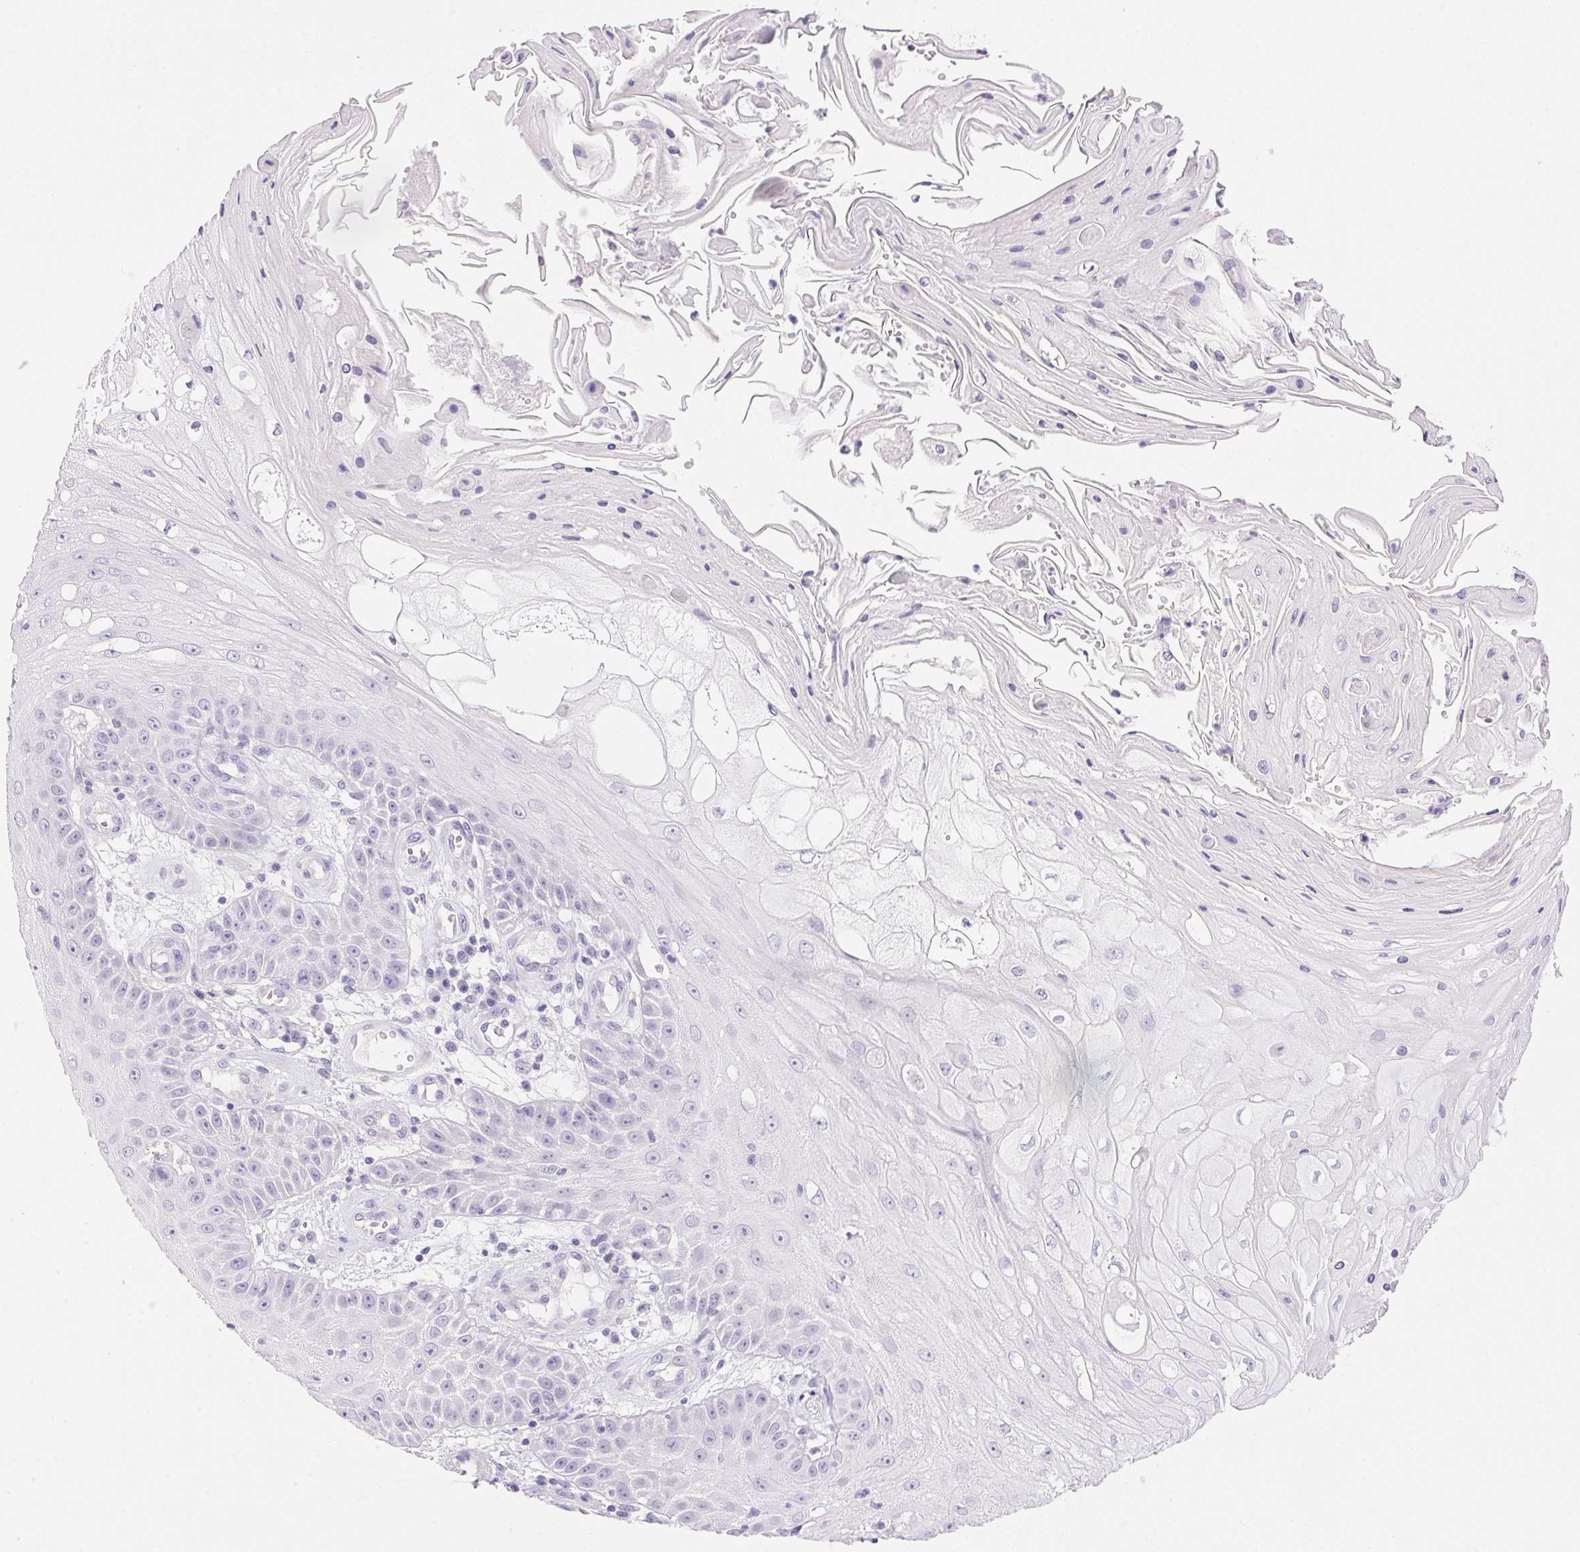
{"staining": {"intensity": "negative", "quantity": "none", "location": "none"}, "tissue": "skin cancer", "cell_type": "Tumor cells", "image_type": "cancer", "snomed": [{"axis": "morphology", "description": "Squamous cell carcinoma, NOS"}, {"axis": "topography", "description": "Skin"}], "caption": "IHC photomicrograph of human squamous cell carcinoma (skin) stained for a protein (brown), which exhibits no positivity in tumor cells. (Brightfield microscopy of DAB (3,3'-diaminobenzidine) immunohistochemistry at high magnification).", "gene": "ATP6V0A4", "patient": {"sex": "male", "age": 70}}